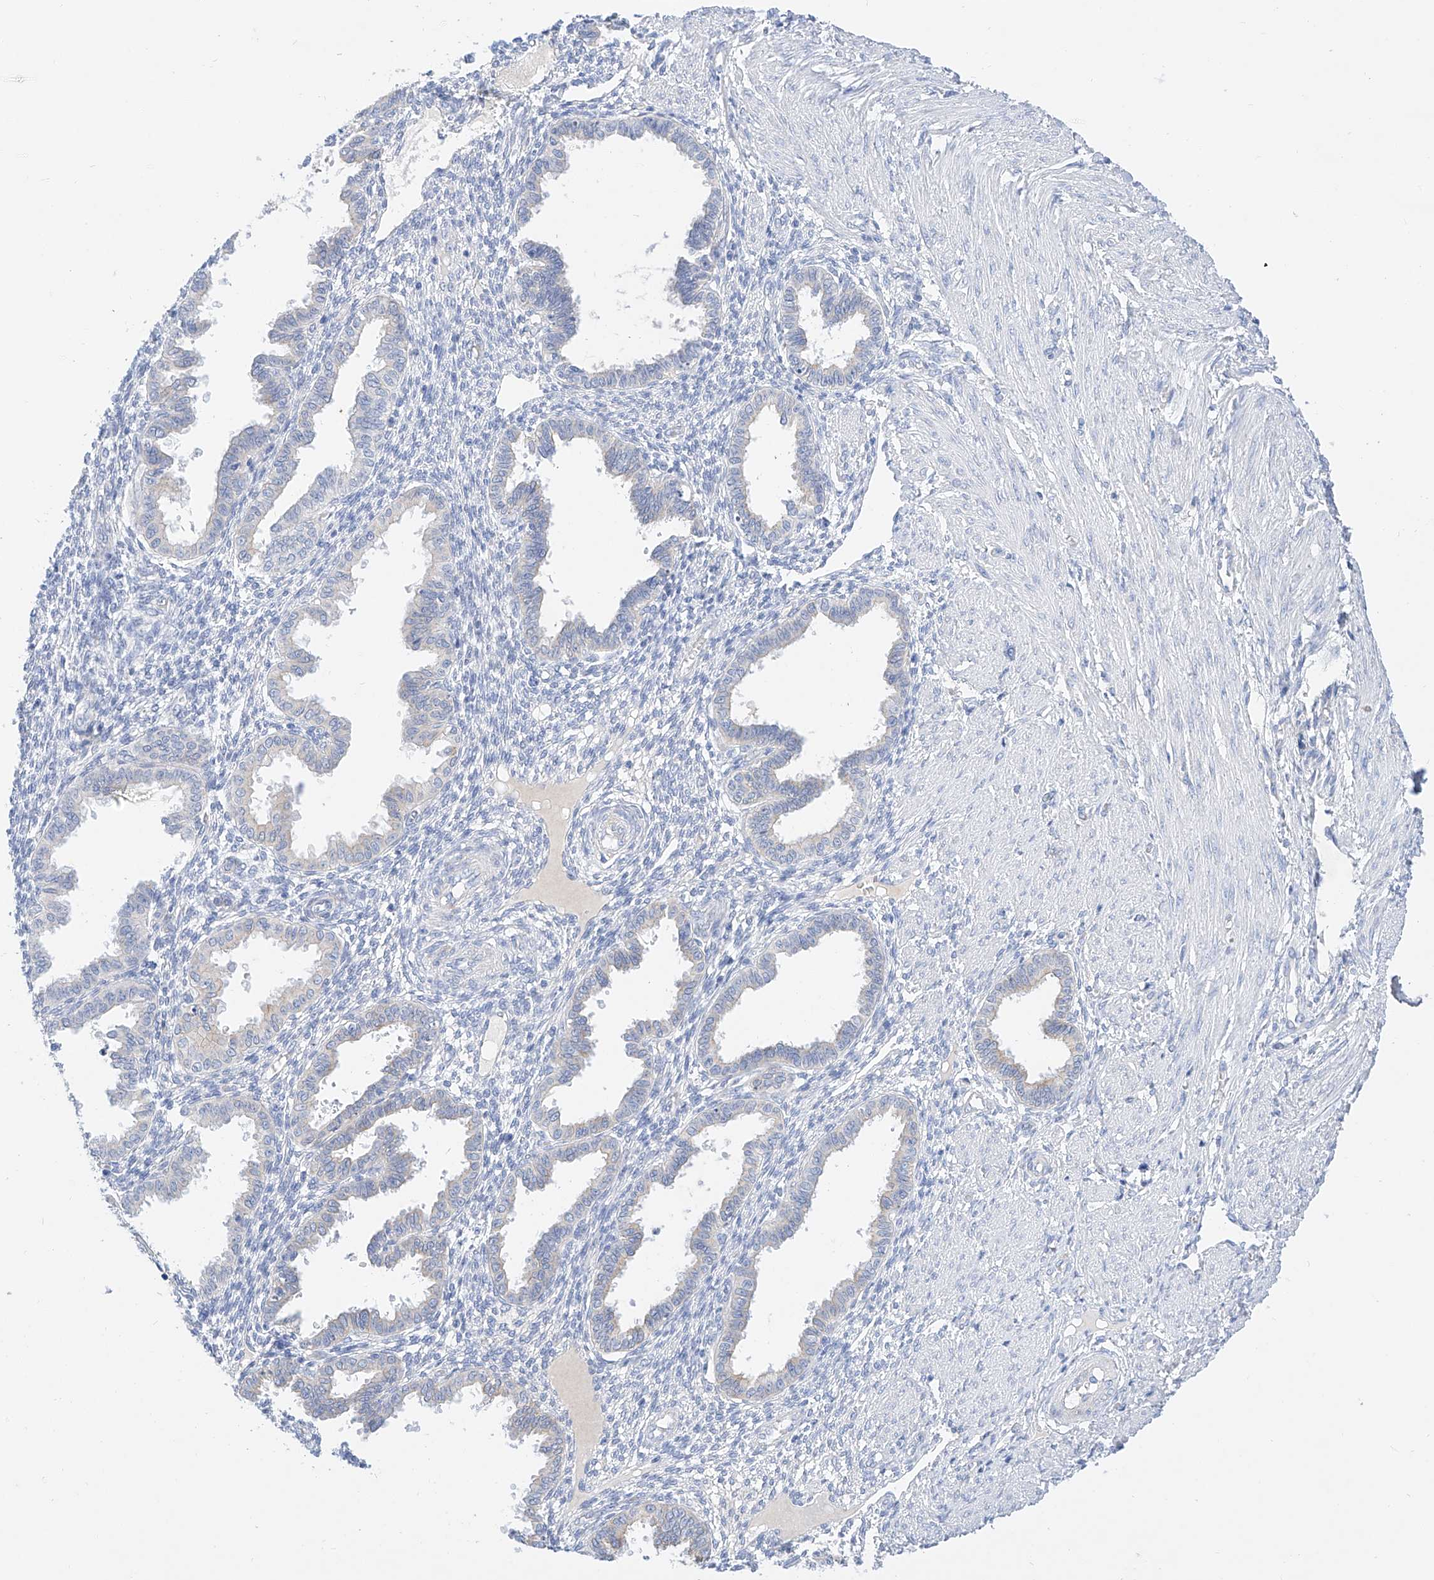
{"staining": {"intensity": "negative", "quantity": "none", "location": "none"}, "tissue": "endometrium", "cell_type": "Cells in endometrial stroma", "image_type": "normal", "snomed": [{"axis": "morphology", "description": "Normal tissue, NOS"}, {"axis": "topography", "description": "Endometrium"}], "caption": "Photomicrograph shows no protein staining in cells in endometrial stroma of unremarkable endometrium. (Stains: DAB (3,3'-diaminobenzidine) immunohistochemistry (IHC) with hematoxylin counter stain, Microscopy: brightfield microscopy at high magnification).", "gene": "SBSPON", "patient": {"sex": "female", "age": 33}}